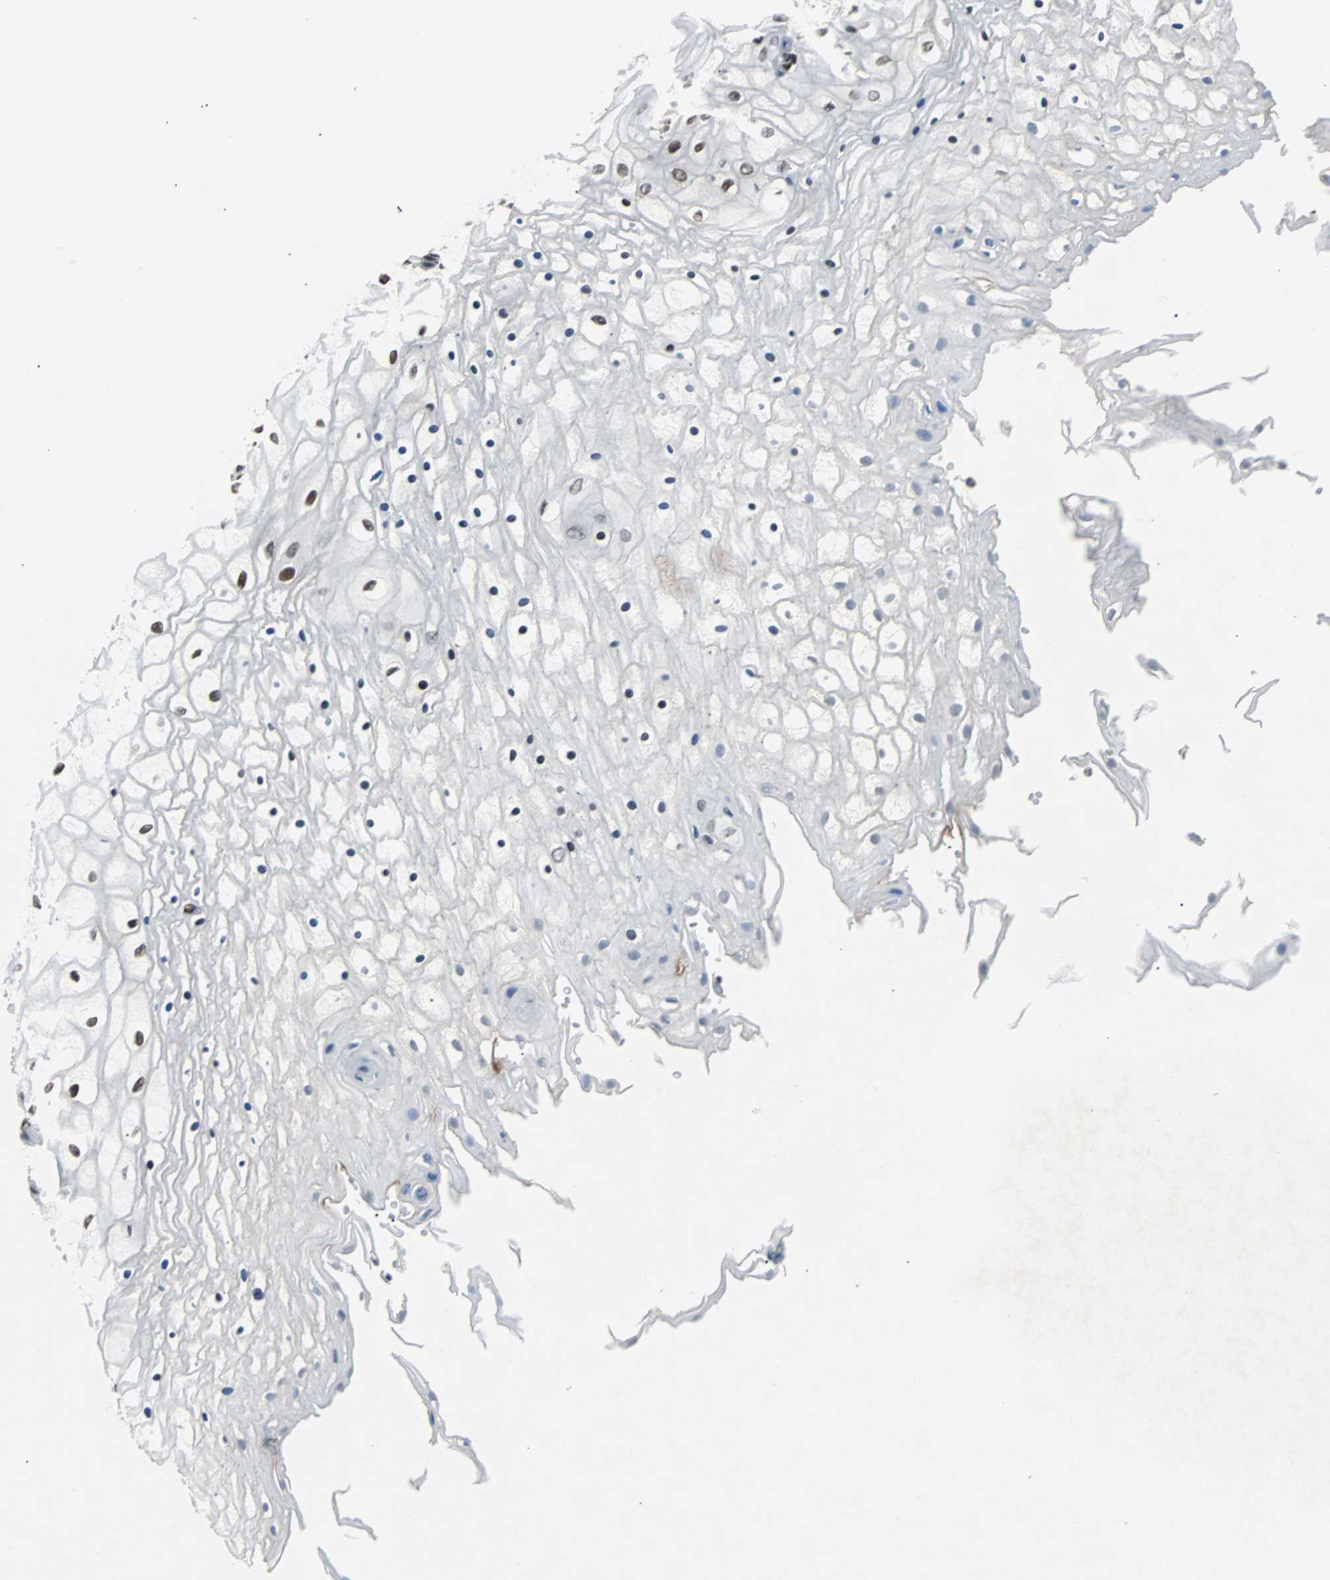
{"staining": {"intensity": "moderate", "quantity": "25%-75%", "location": "nuclear"}, "tissue": "vagina", "cell_type": "Squamous epithelial cells", "image_type": "normal", "snomed": [{"axis": "morphology", "description": "Normal tissue, NOS"}, {"axis": "topography", "description": "Vagina"}], "caption": "Brown immunohistochemical staining in benign vagina reveals moderate nuclear positivity in about 25%-75% of squamous epithelial cells.", "gene": "GATAD2A", "patient": {"sex": "female", "age": 34}}